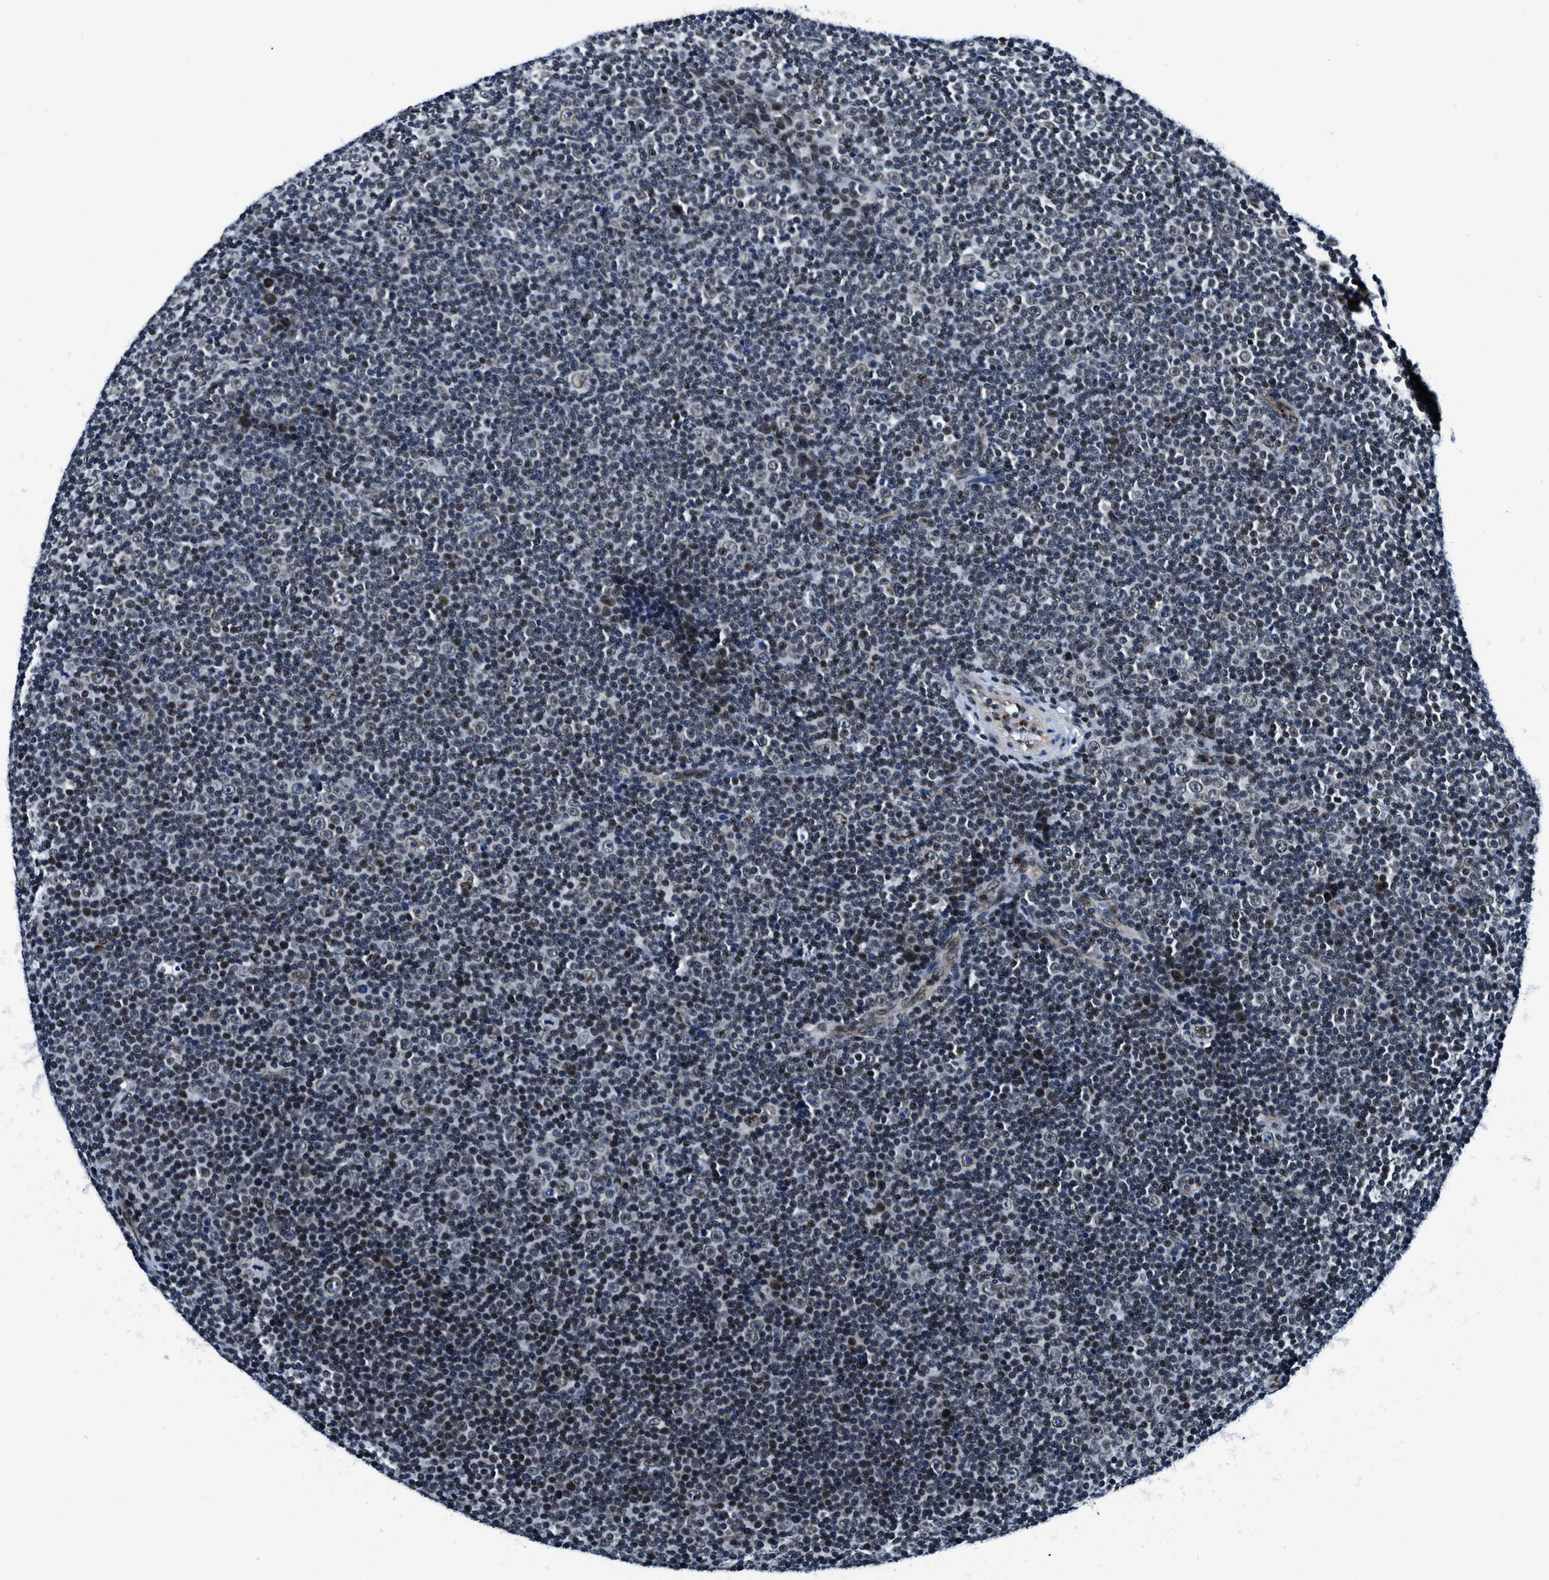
{"staining": {"intensity": "weak", "quantity": ">75%", "location": "nuclear"}, "tissue": "lymphoma", "cell_type": "Tumor cells", "image_type": "cancer", "snomed": [{"axis": "morphology", "description": "Malignant lymphoma, non-Hodgkin's type, Low grade"}, {"axis": "topography", "description": "Lymph node"}], "caption": "A high-resolution photomicrograph shows IHC staining of low-grade malignant lymphoma, non-Hodgkin's type, which exhibits weak nuclear staining in about >75% of tumor cells. The protein of interest is stained brown, and the nuclei are stained in blue (DAB (3,3'-diaminobenzidine) IHC with brightfield microscopy, high magnification).", "gene": "ZC3HC1", "patient": {"sex": "female", "age": 67}}